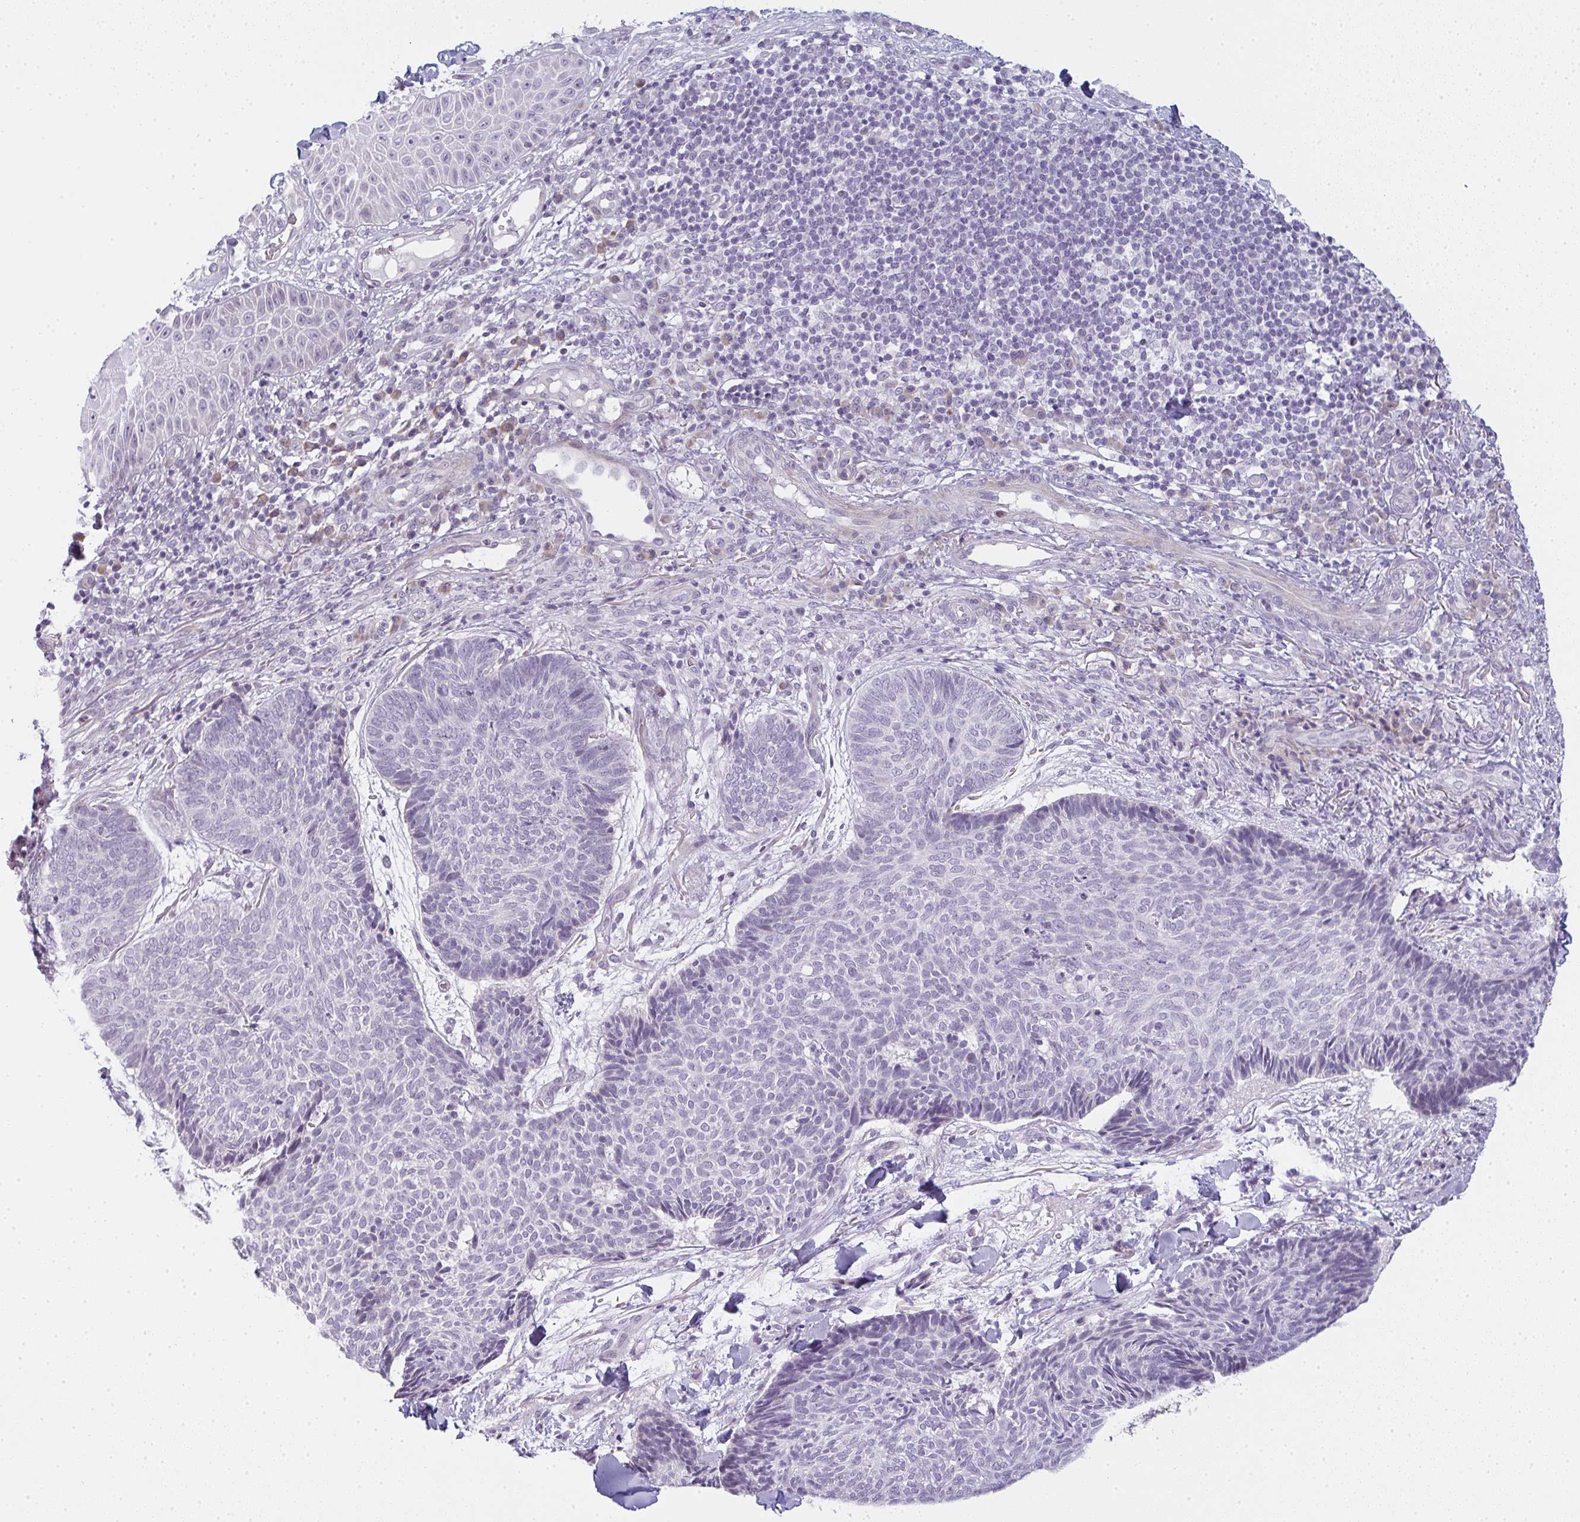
{"staining": {"intensity": "negative", "quantity": "none", "location": "none"}, "tissue": "skin cancer", "cell_type": "Tumor cells", "image_type": "cancer", "snomed": [{"axis": "morphology", "description": "Normal tissue, NOS"}, {"axis": "morphology", "description": "Basal cell carcinoma"}, {"axis": "topography", "description": "Skin"}], "caption": "Immunohistochemistry (IHC) of human skin cancer (basal cell carcinoma) exhibits no expression in tumor cells. Brightfield microscopy of immunohistochemistry stained with DAB (3,3'-diaminobenzidine) (brown) and hematoxylin (blue), captured at high magnification.", "gene": "SIRPB2", "patient": {"sex": "male", "age": 50}}